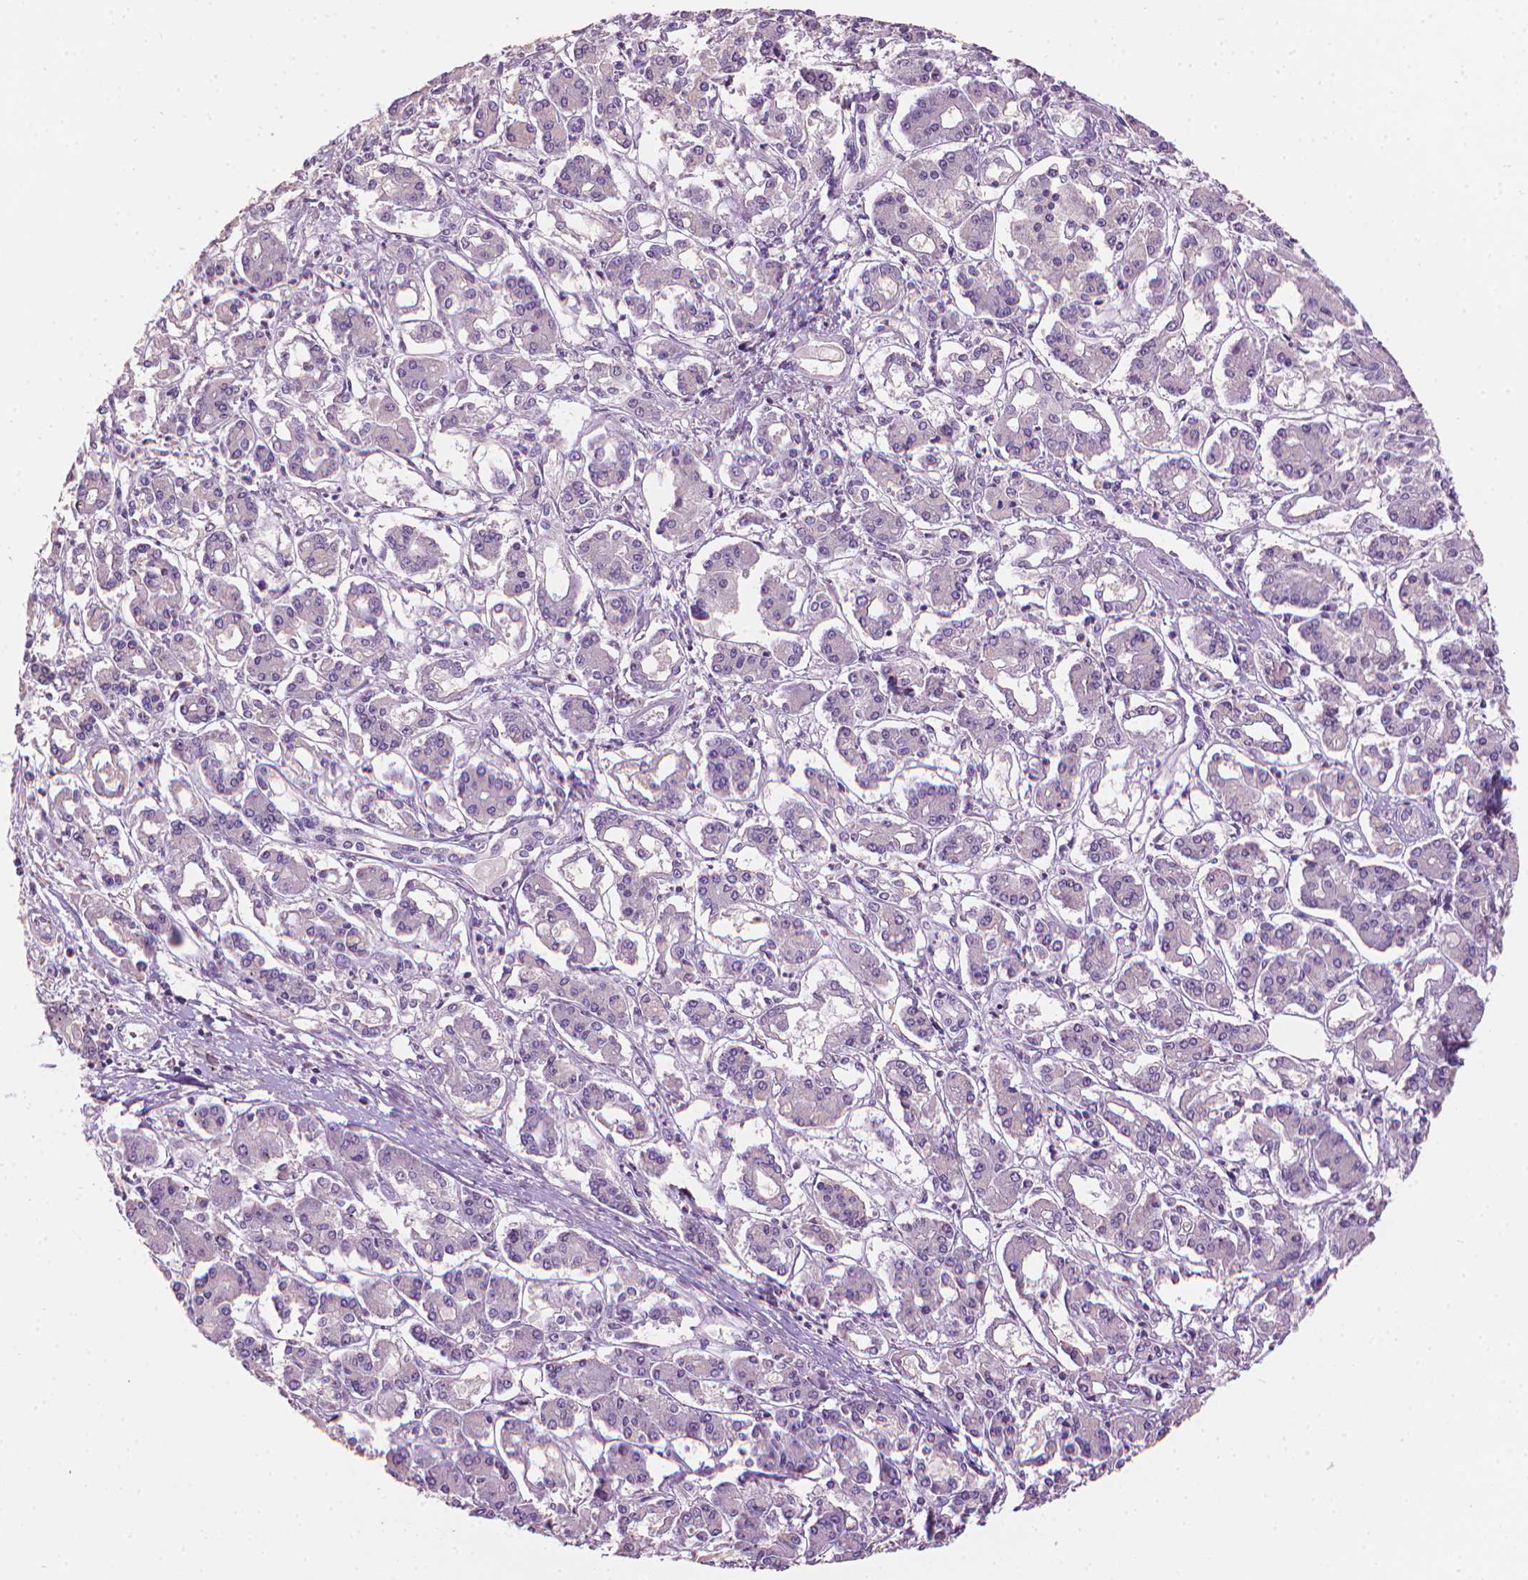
{"staining": {"intensity": "negative", "quantity": "none", "location": "none"}, "tissue": "pancreatic cancer", "cell_type": "Tumor cells", "image_type": "cancer", "snomed": [{"axis": "morphology", "description": "Adenocarcinoma, NOS"}, {"axis": "topography", "description": "Pancreas"}], "caption": "Pancreatic adenocarcinoma was stained to show a protein in brown. There is no significant expression in tumor cells.", "gene": "MLANA", "patient": {"sex": "male", "age": 85}}